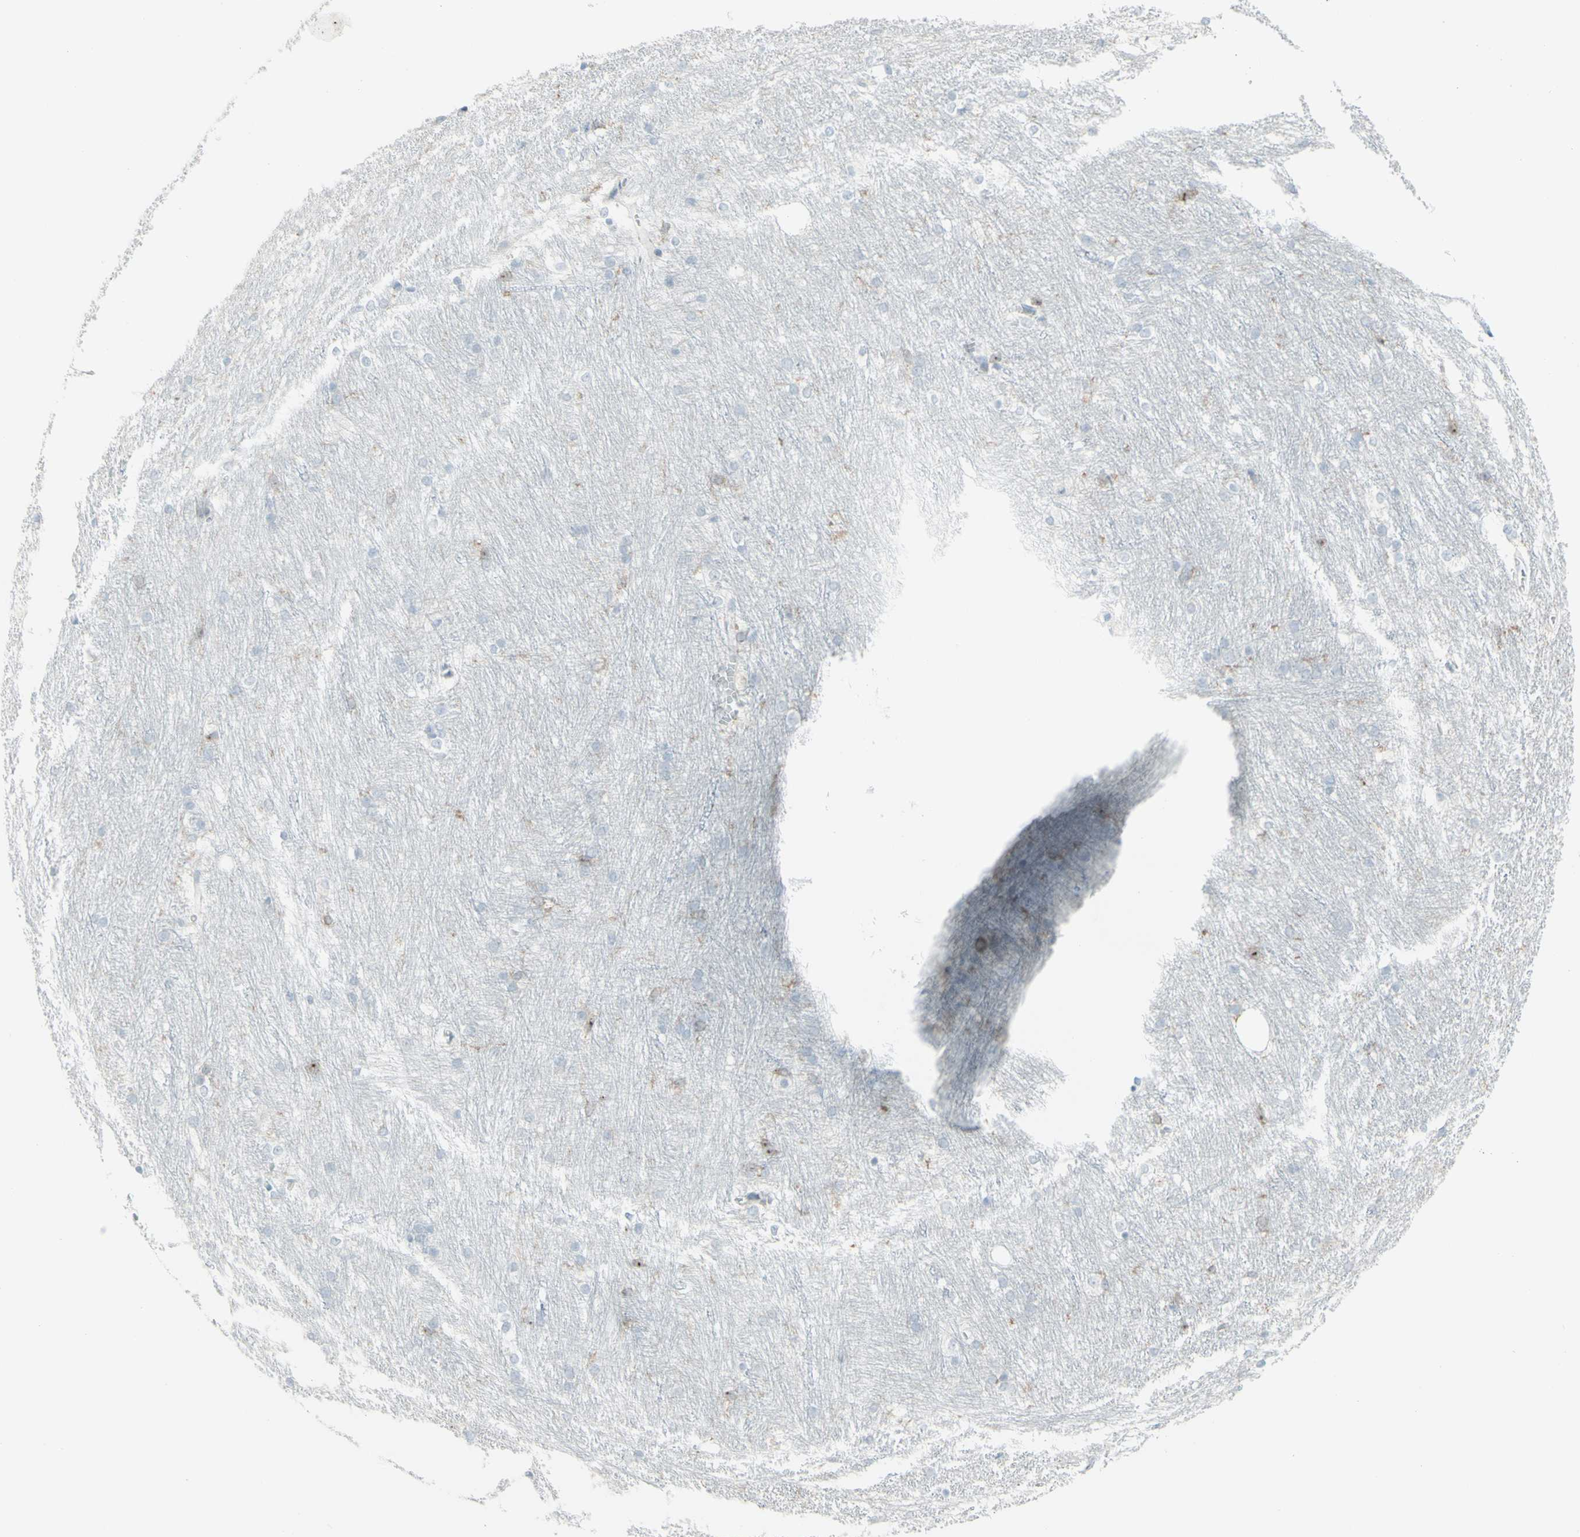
{"staining": {"intensity": "moderate", "quantity": "<25%", "location": "cytoplasmic/membranous"}, "tissue": "caudate", "cell_type": "Glial cells", "image_type": "normal", "snomed": [{"axis": "morphology", "description": "Normal tissue, NOS"}, {"axis": "topography", "description": "Lateral ventricle wall"}], "caption": "IHC micrograph of unremarkable caudate: human caudate stained using immunohistochemistry displays low levels of moderate protein expression localized specifically in the cytoplasmic/membranous of glial cells, appearing as a cytoplasmic/membranous brown color.", "gene": "NRG1", "patient": {"sex": "female", "age": 19}}